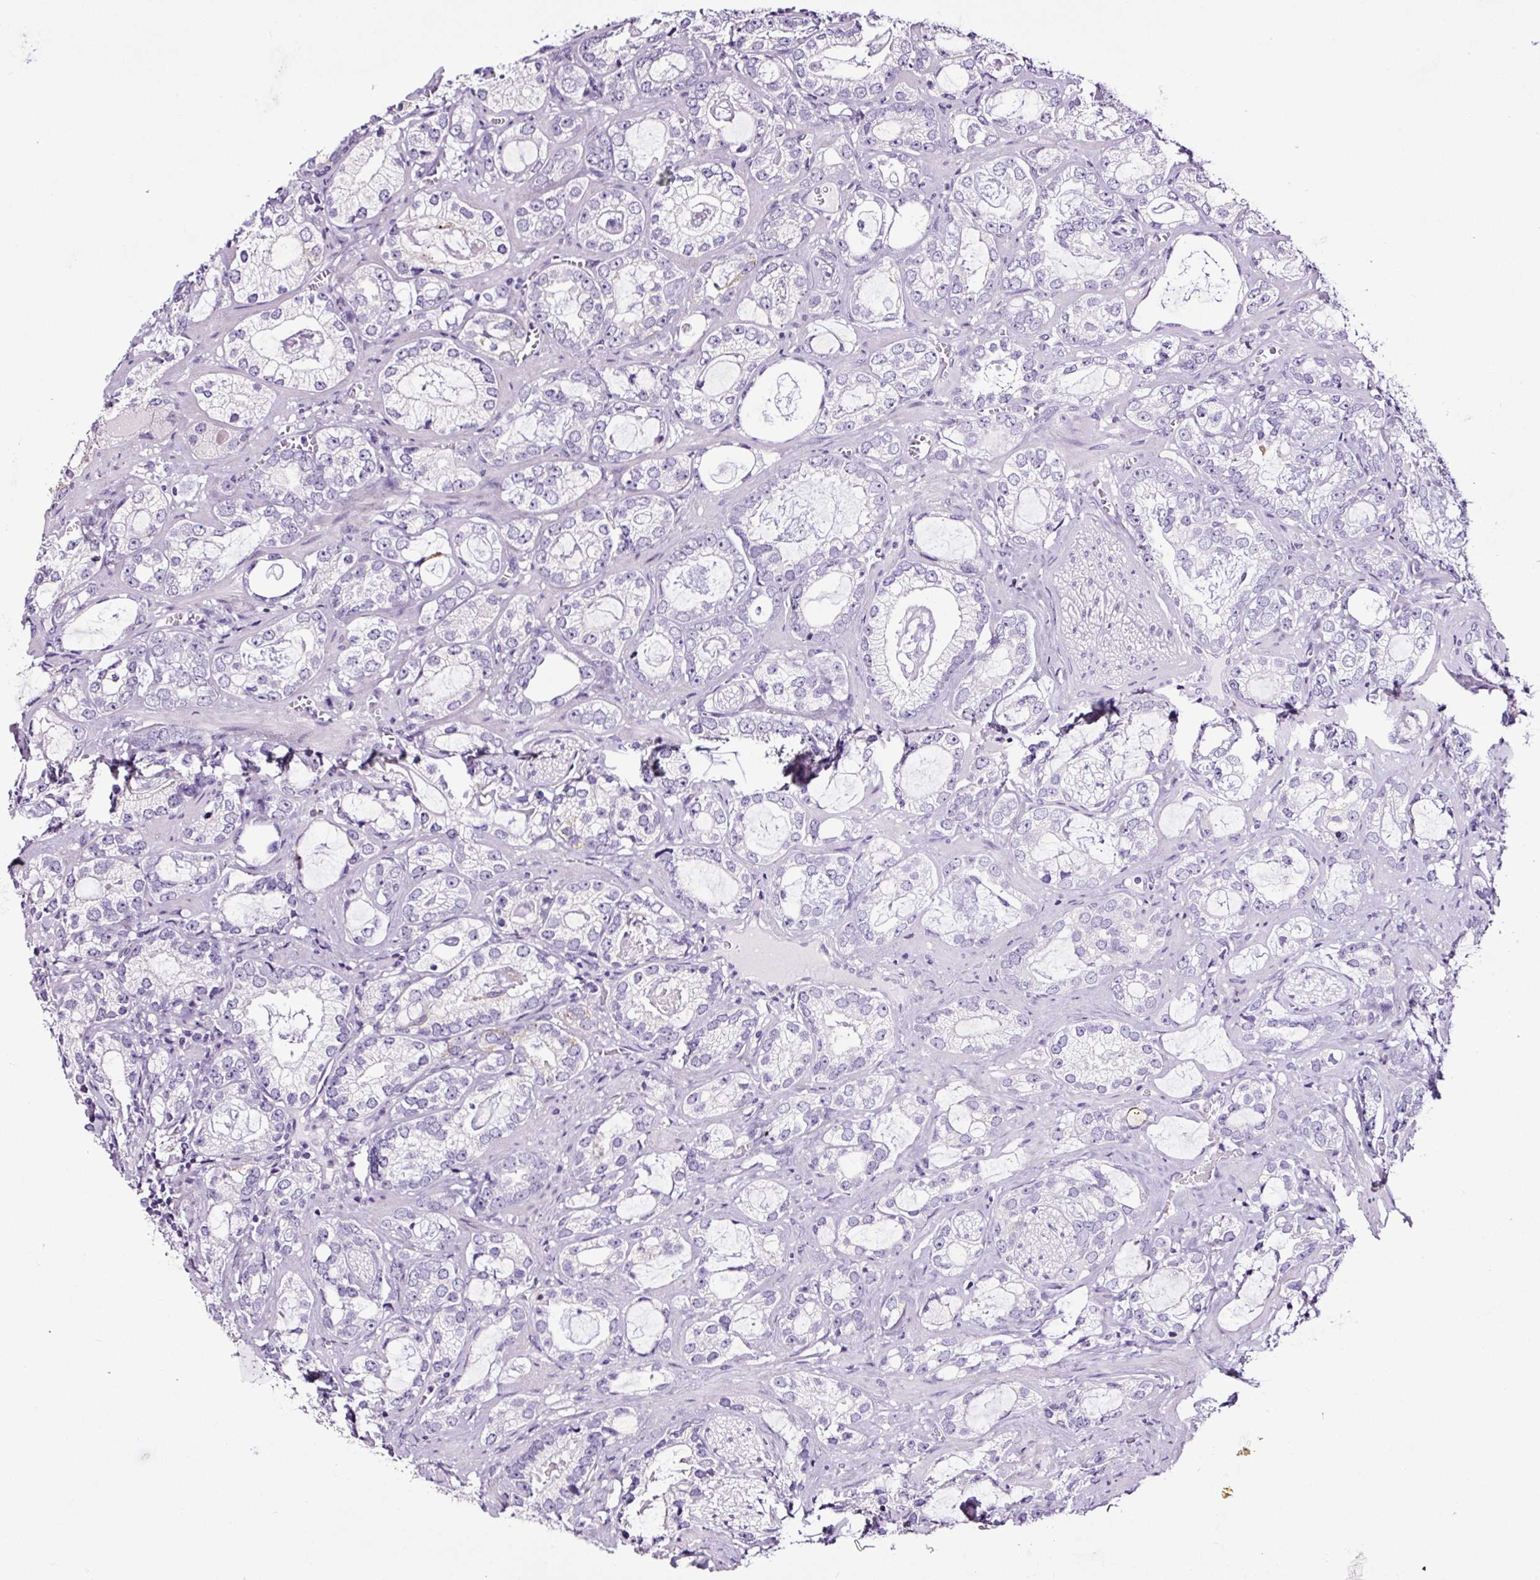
{"staining": {"intensity": "negative", "quantity": "none", "location": "none"}, "tissue": "prostate cancer", "cell_type": "Tumor cells", "image_type": "cancer", "snomed": [{"axis": "morphology", "description": "Adenocarcinoma, Medium grade"}, {"axis": "topography", "description": "Prostate"}], "caption": "IHC image of neoplastic tissue: human prostate cancer (medium-grade adenocarcinoma) stained with DAB displays no significant protein staining in tumor cells.", "gene": "FBXL7", "patient": {"sex": "male", "age": 57}}